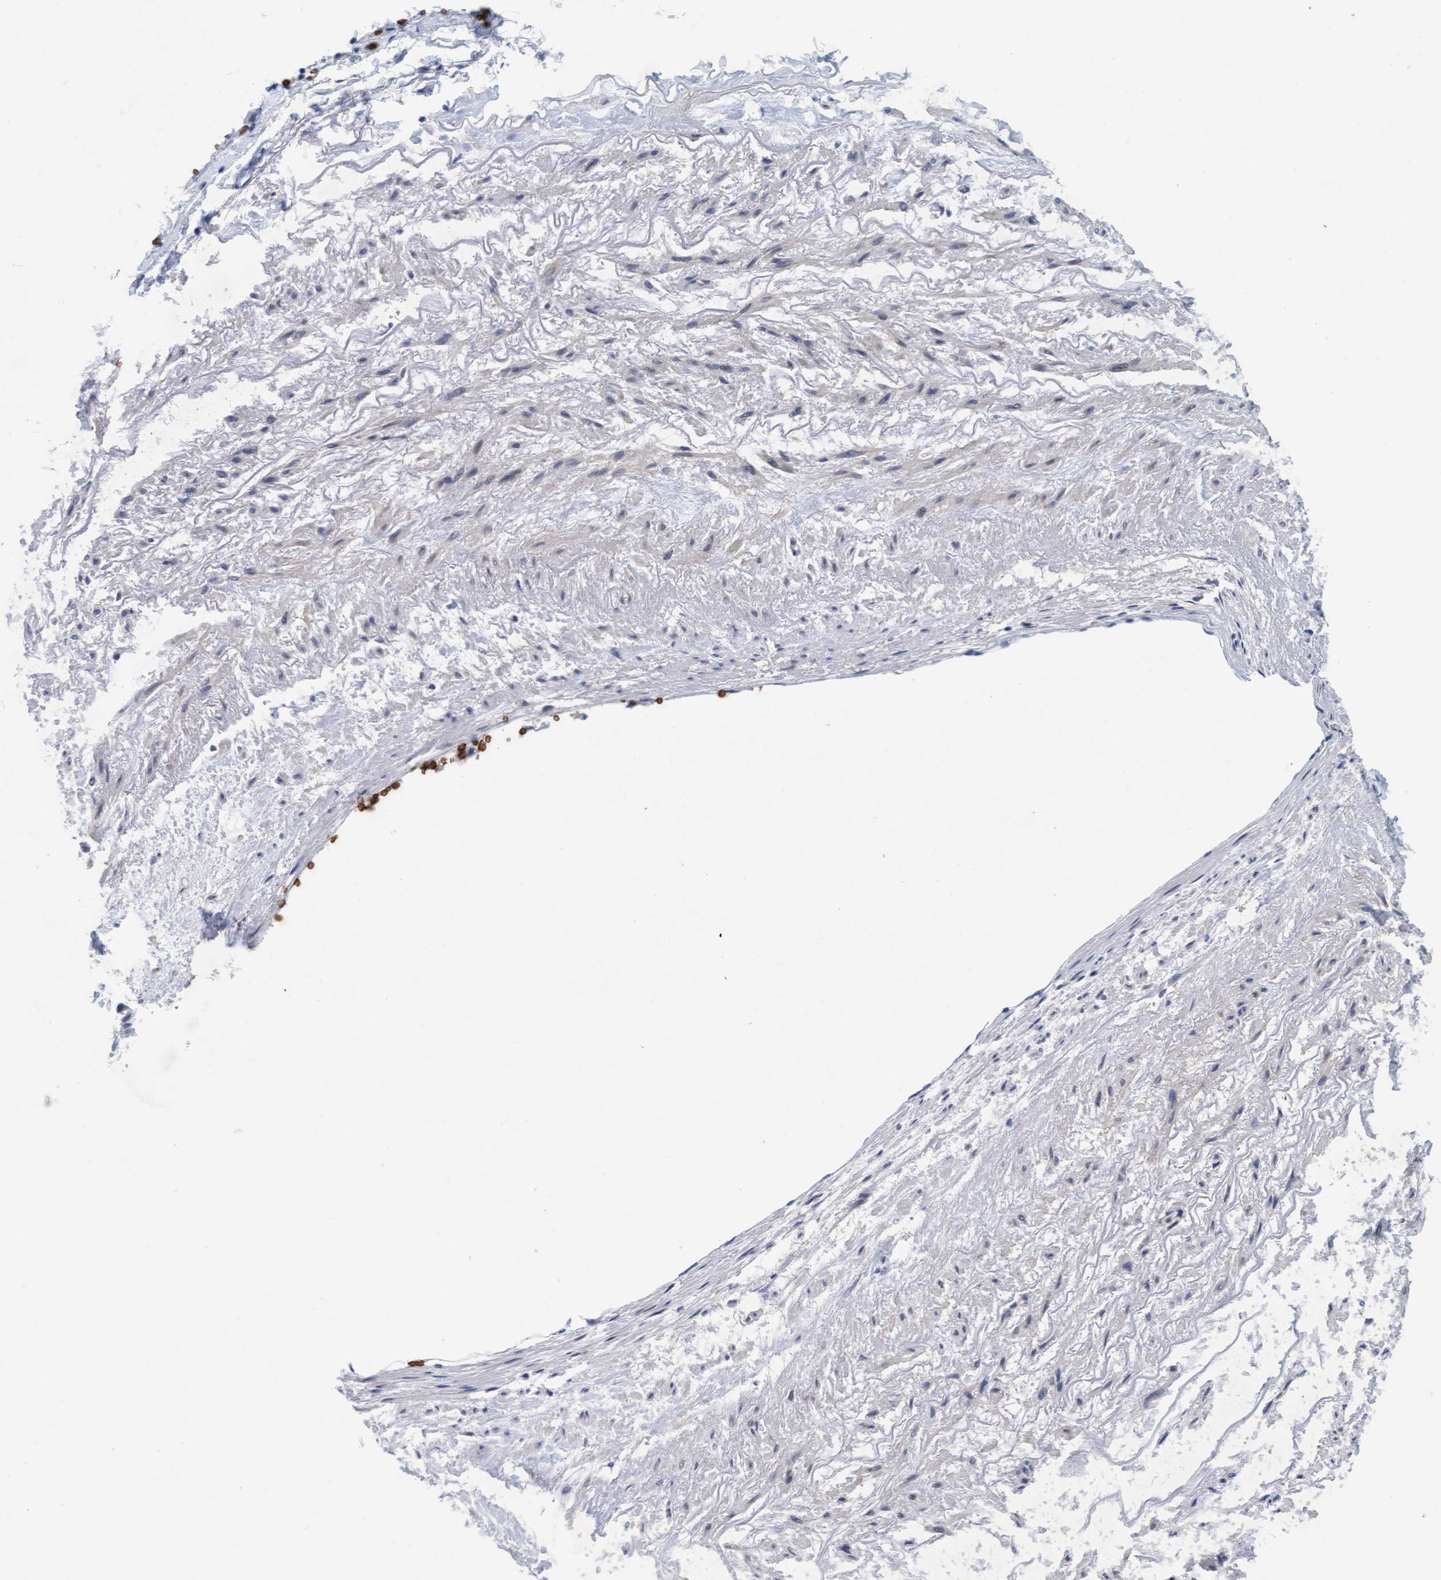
{"staining": {"intensity": "negative", "quantity": "none", "location": "none"}, "tissue": "adipose tissue", "cell_type": "Adipocytes", "image_type": "normal", "snomed": [{"axis": "morphology", "description": "Normal tissue, NOS"}, {"axis": "topography", "description": "Cartilage tissue"}, {"axis": "topography", "description": "Lung"}], "caption": "DAB (3,3'-diaminobenzidine) immunohistochemical staining of unremarkable human adipose tissue exhibits no significant positivity in adipocytes. (IHC, brightfield microscopy, high magnification).", "gene": "SPEM2", "patient": {"sex": "female", "age": 77}}